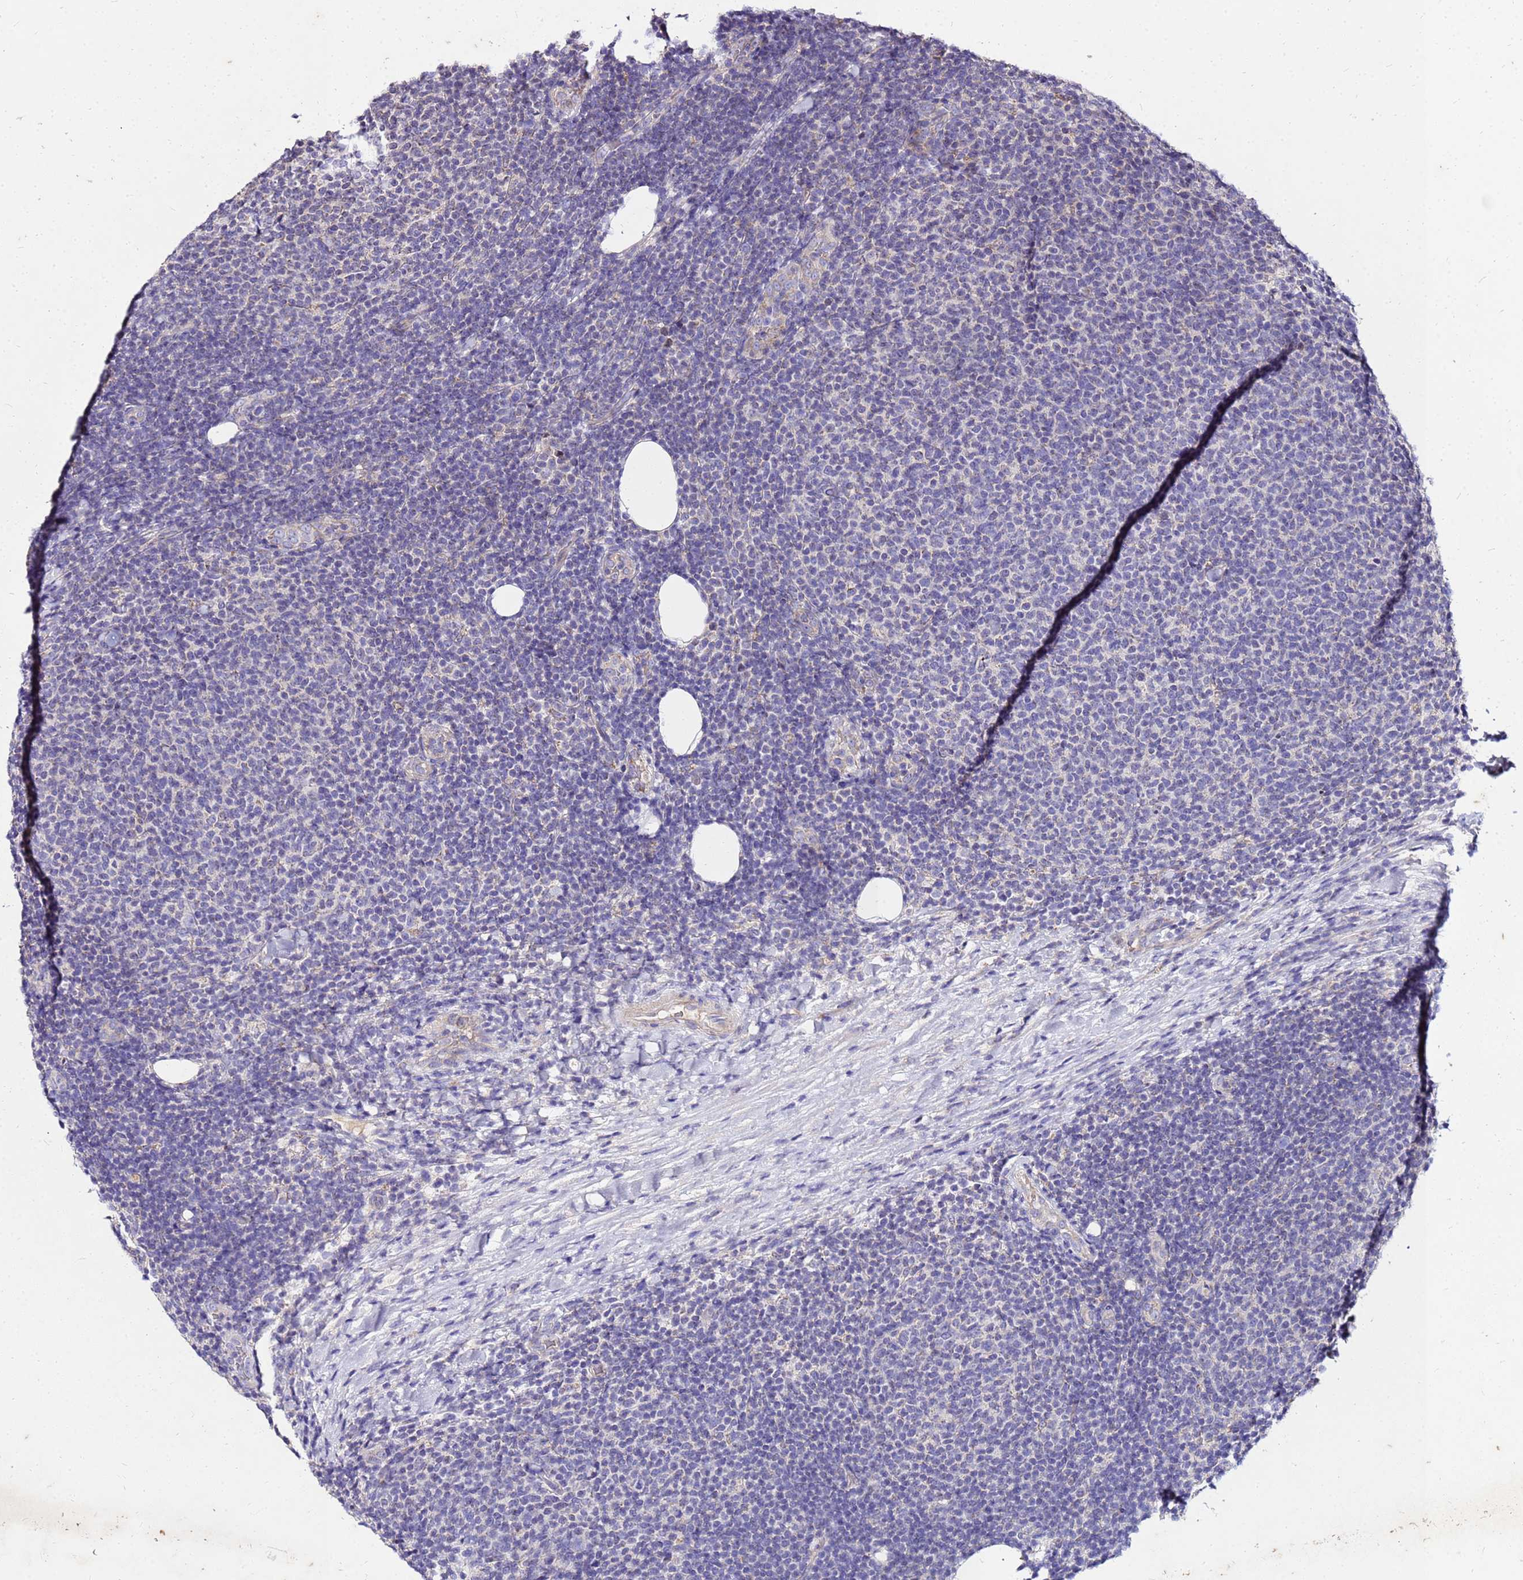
{"staining": {"intensity": "negative", "quantity": "none", "location": "none"}, "tissue": "lymphoma", "cell_type": "Tumor cells", "image_type": "cancer", "snomed": [{"axis": "morphology", "description": "Malignant lymphoma, non-Hodgkin's type, Low grade"}, {"axis": "topography", "description": "Lymph node"}], "caption": "Immunohistochemical staining of human lymphoma demonstrates no significant expression in tumor cells.", "gene": "COX14", "patient": {"sex": "male", "age": 66}}